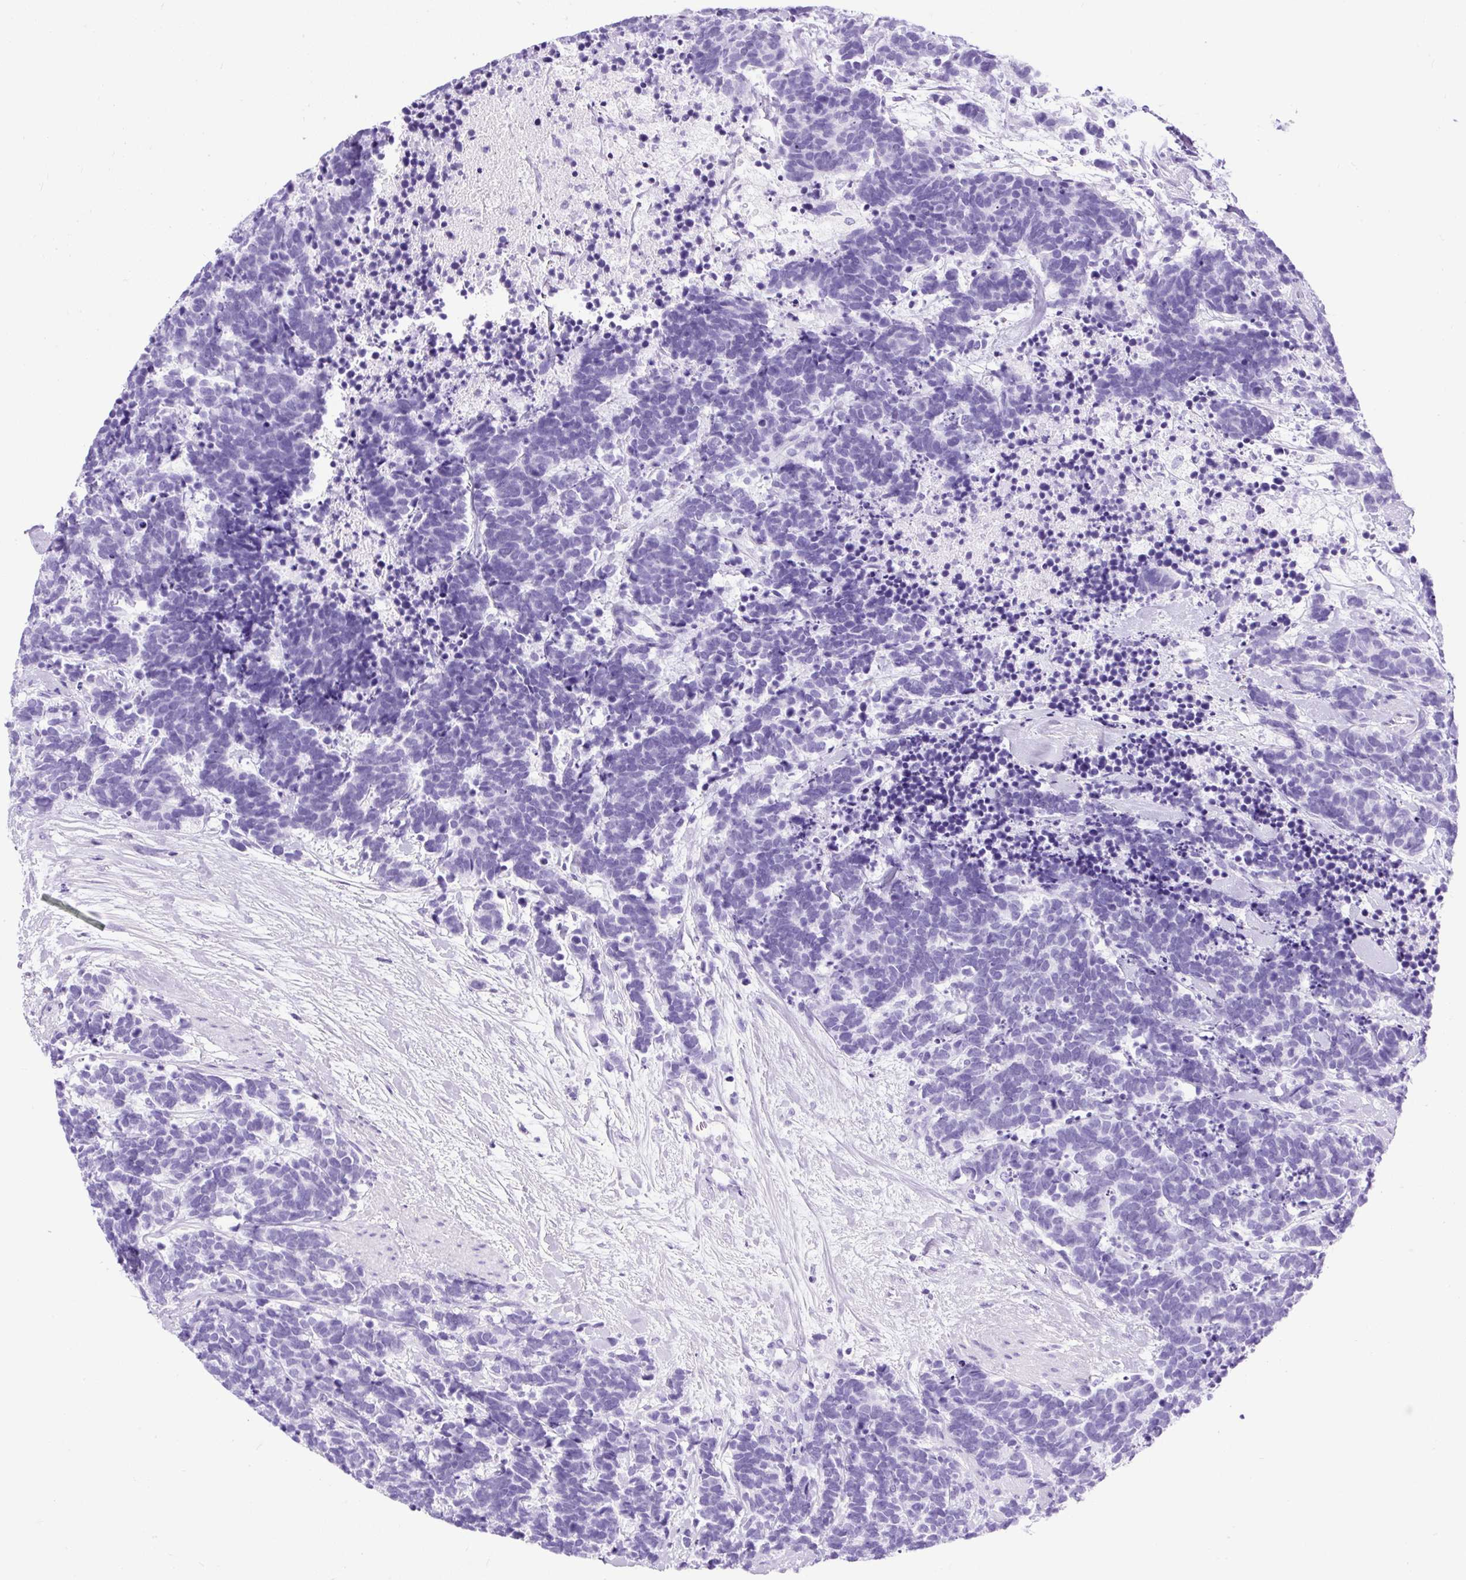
{"staining": {"intensity": "negative", "quantity": "none", "location": "none"}, "tissue": "carcinoid", "cell_type": "Tumor cells", "image_type": "cancer", "snomed": [{"axis": "morphology", "description": "Carcinoma, NOS"}, {"axis": "morphology", "description": "Carcinoid, malignant, NOS"}, {"axis": "topography", "description": "Prostate"}], "caption": "The IHC image has no significant expression in tumor cells of carcinoid tissue.", "gene": "CEL", "patient": {"sex": "male", "age": 57}}